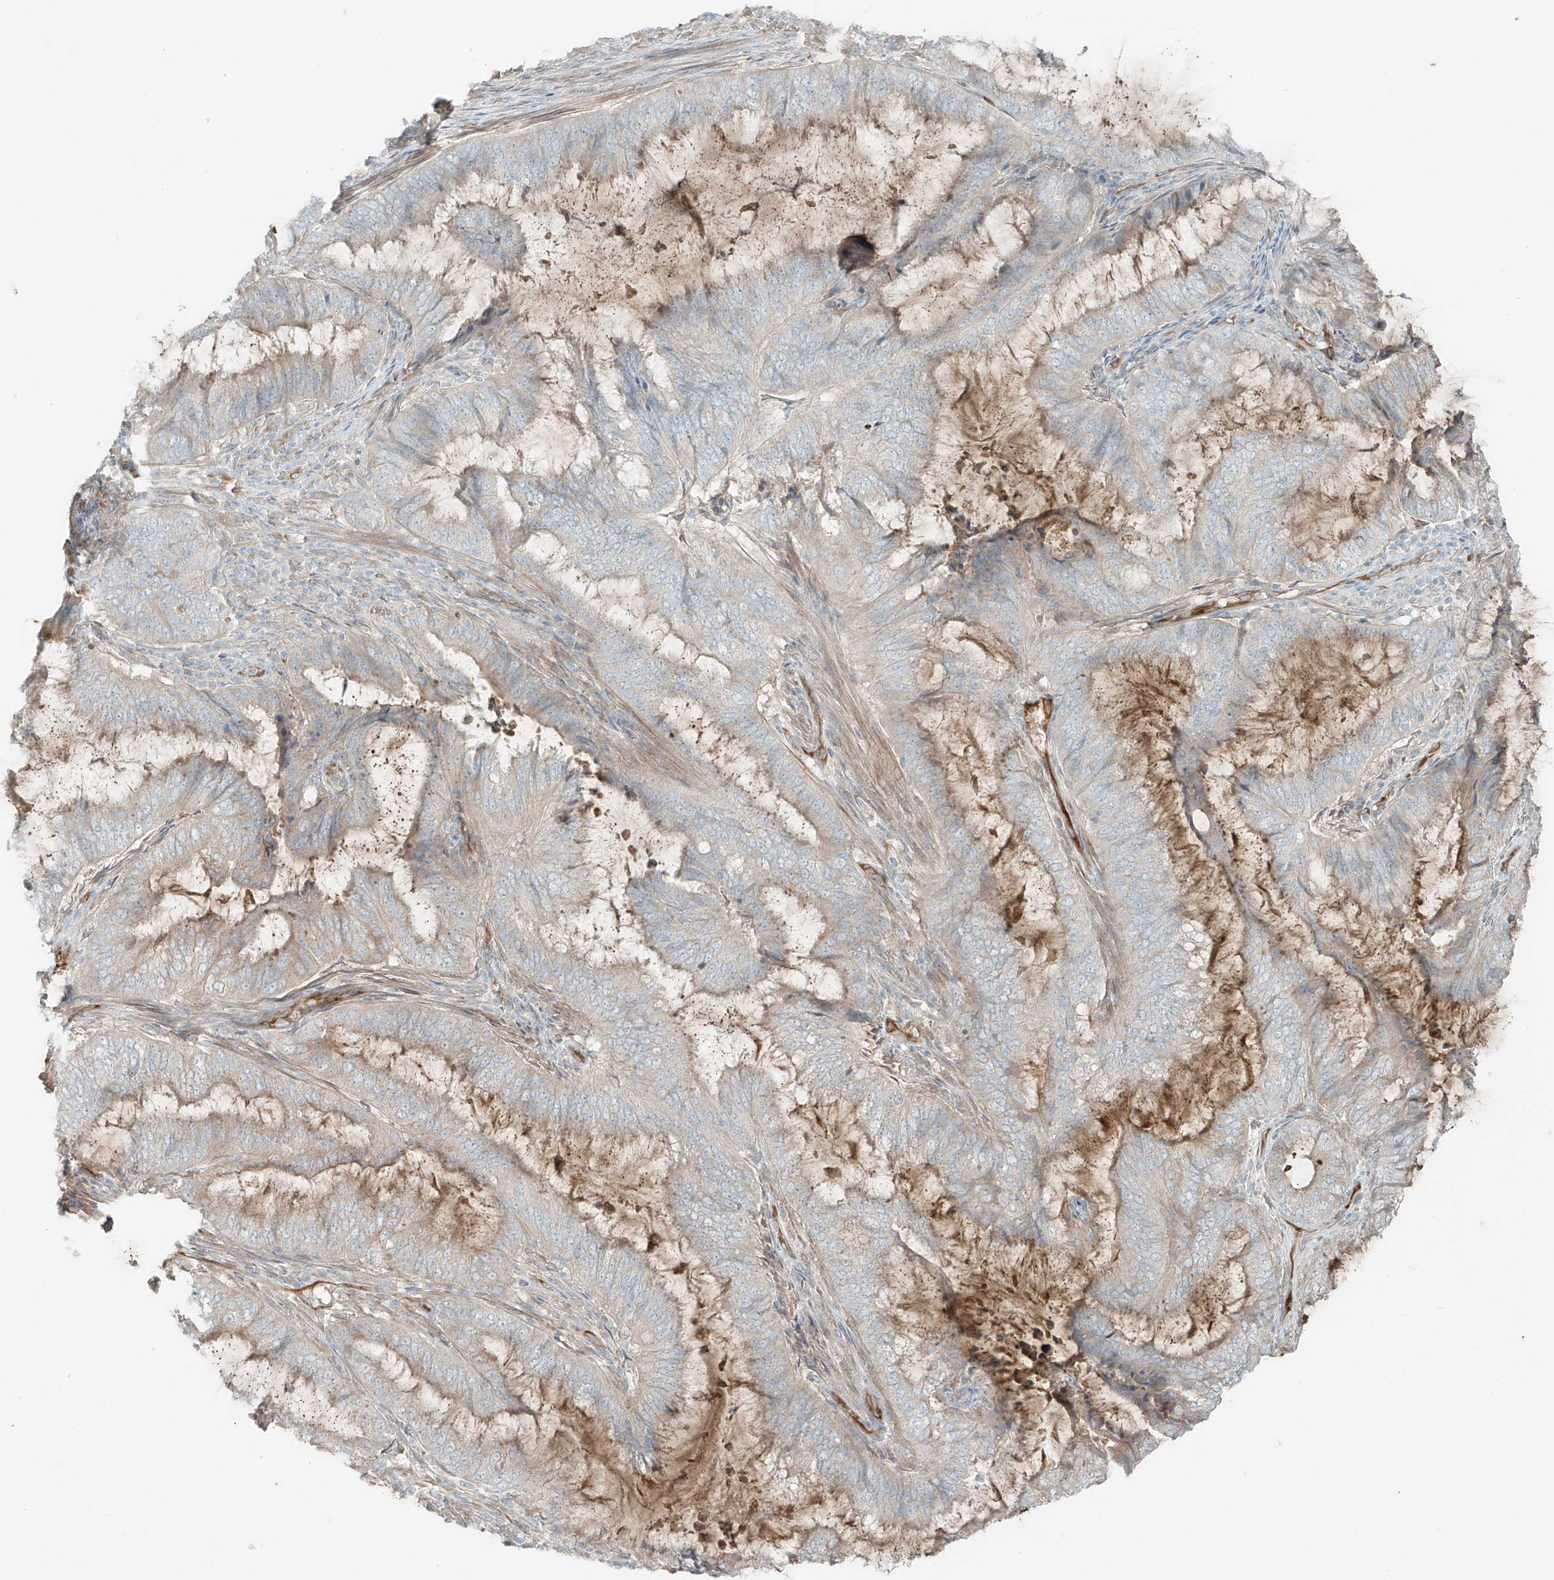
{"staining": {"intensity": "negative", "quantity": "none", "location": "none"}, "tissue": "endometrial cancer", "cell_type": "Tumor cells", "image_type": "cancer", "snomed": [{"axis": "morphology", "description": "Adenocarcinoma, NOS"}, {"axis": "topography", "description": "Endometrium"}], "caption": "Tumor cells are negative for protein expression in human endometrial cancer.", "gene": "FSTL1", "patient": {"sex": "female", "age": 51}}